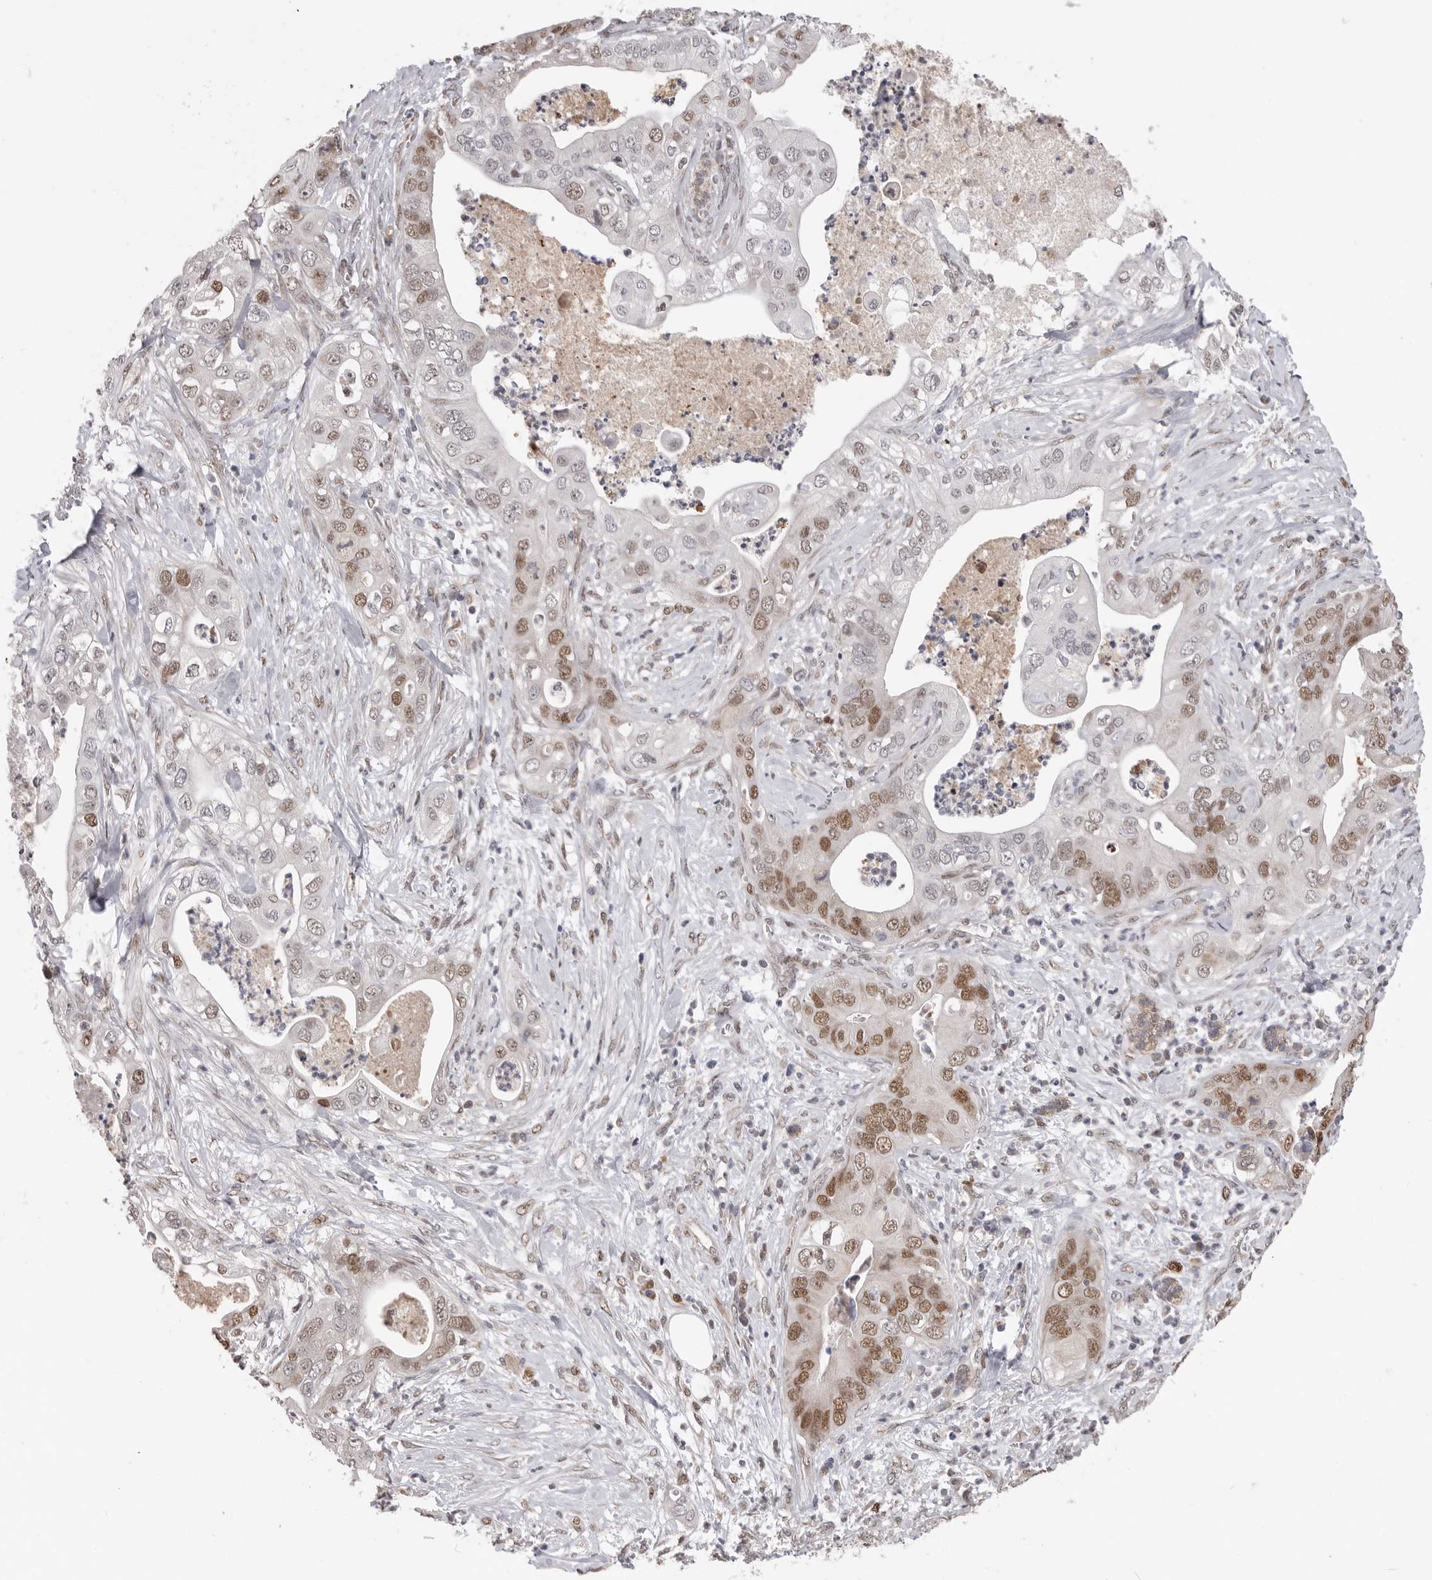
{"staining": {"intensity": "moderate", "quantity": "25%-75%", "location": "nuclear"}, "tissue": "pancreatic cancer", "cell_type": "Tumor cells", "image_type": "cancer", "snomed": [{"axis": "morphology", "description": "Adenocarcinoma, NOS"}, {"axis": "topography", "description": "Pancreas"}], "caption": "The immunohistochemical stain shows moderate nuclear positivity in tumor cells of adenocarcinoma (pancreatic) tissue.", "gene": "SMARCC1", "patient": {"sex": "female", "age": 78}}